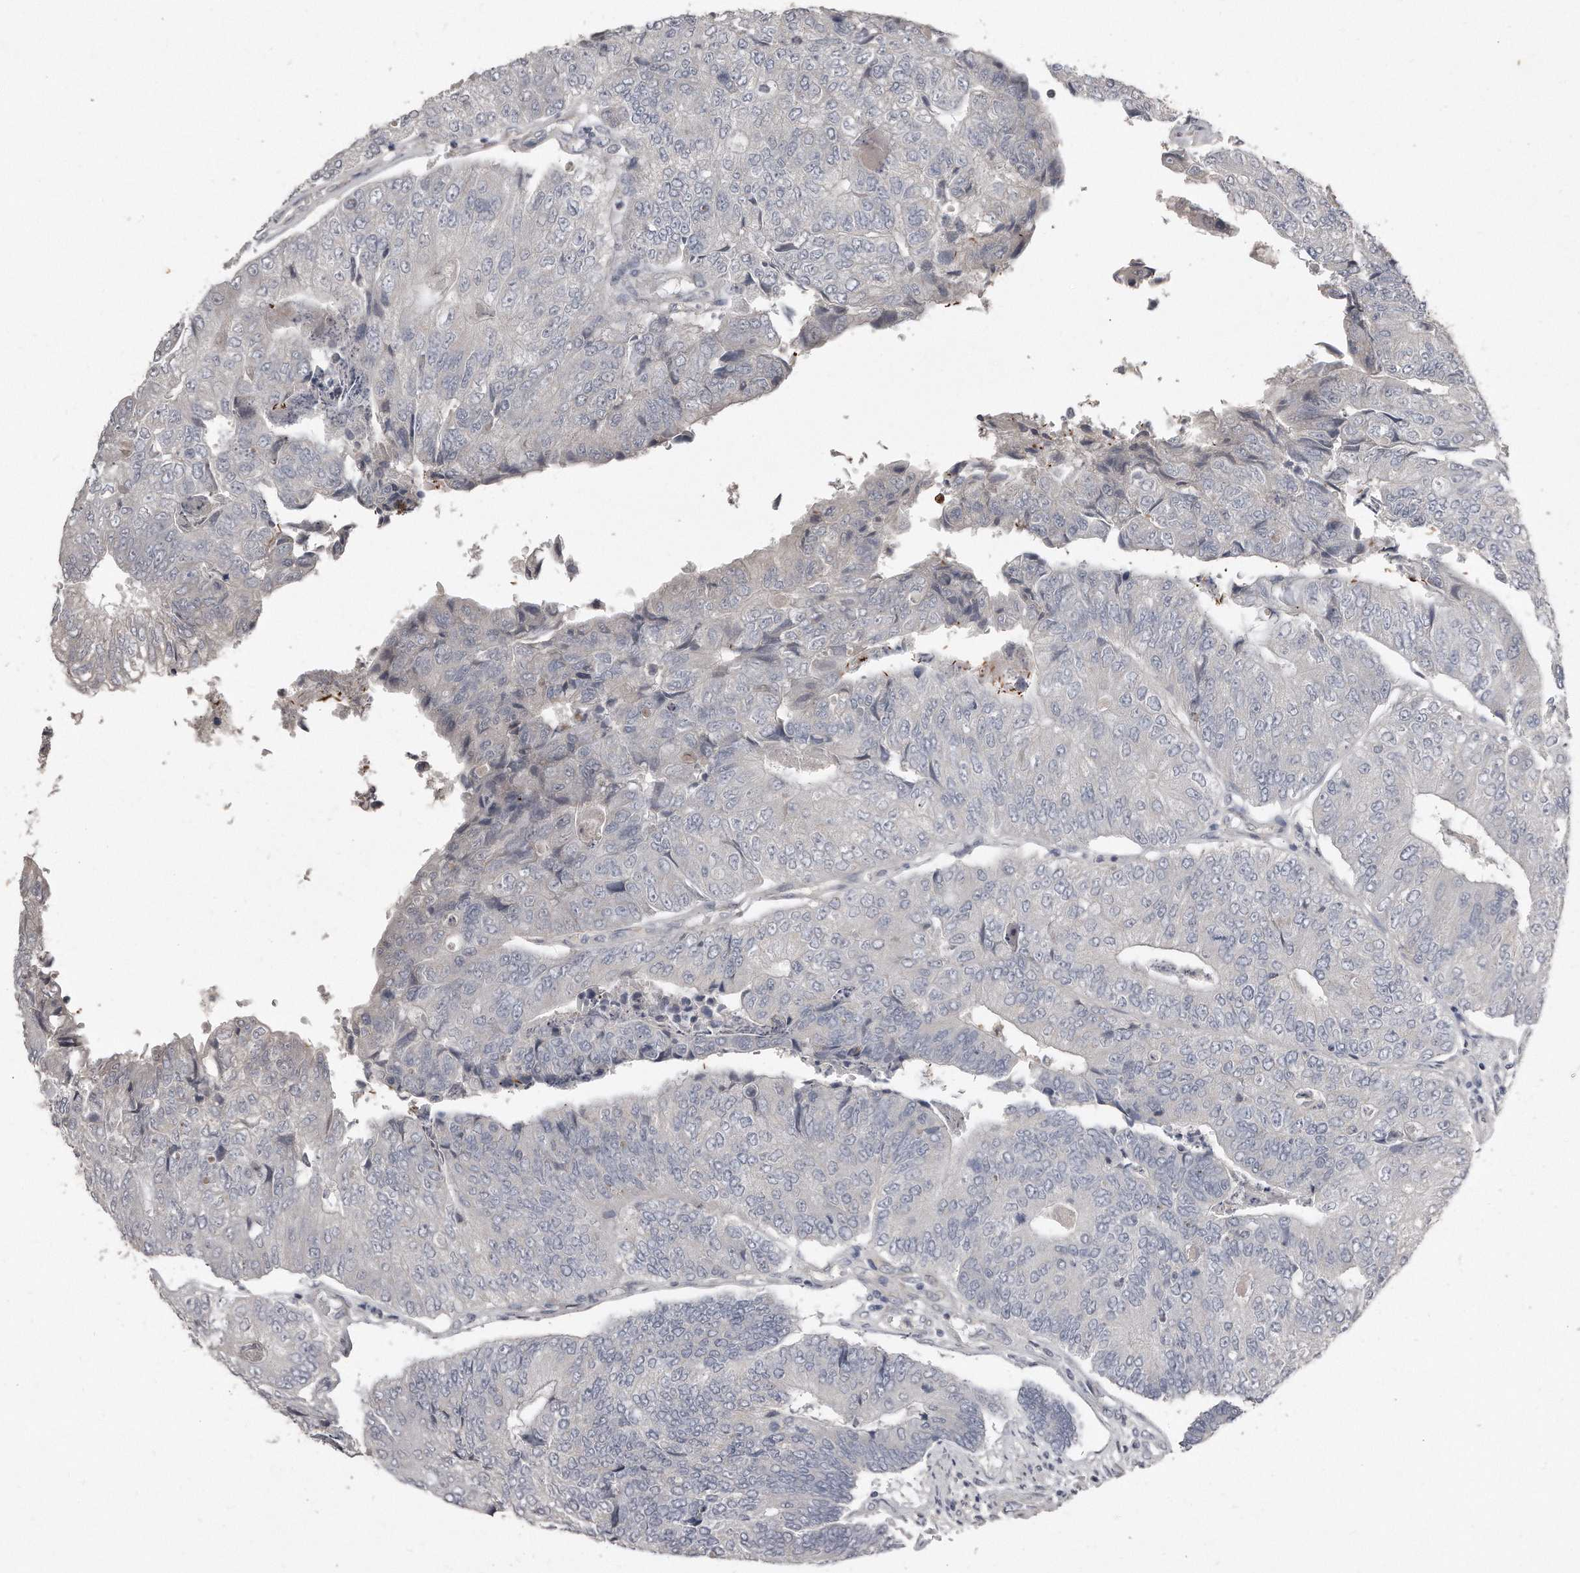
{"staining": {"intensity": "negative", "quantity": "none", "location": "none"}, "tissue": "colorectal cancer", "cell_type": "Tumor cells", "image_type": "cancer", "snomed": [{"axis": "morphology", "description": "Adenocarcinoma, NOS"}, {"axis": "topography", "description": "Colon"}], "caption": "This histopathology image is of colorectal adenocarcinoma stained with immunohistochemistry (IHC) to label a protein in brown with the nuclei are counter-stained blue. There is no expression in tumor cells. (Stains: DAB immunohistochemistry with hematoxylin counter stain, Microscopy: brightfield microscopy at high magnification).", "gene": "LMOD1", "patient": {"sex": "female", "age": 67}}